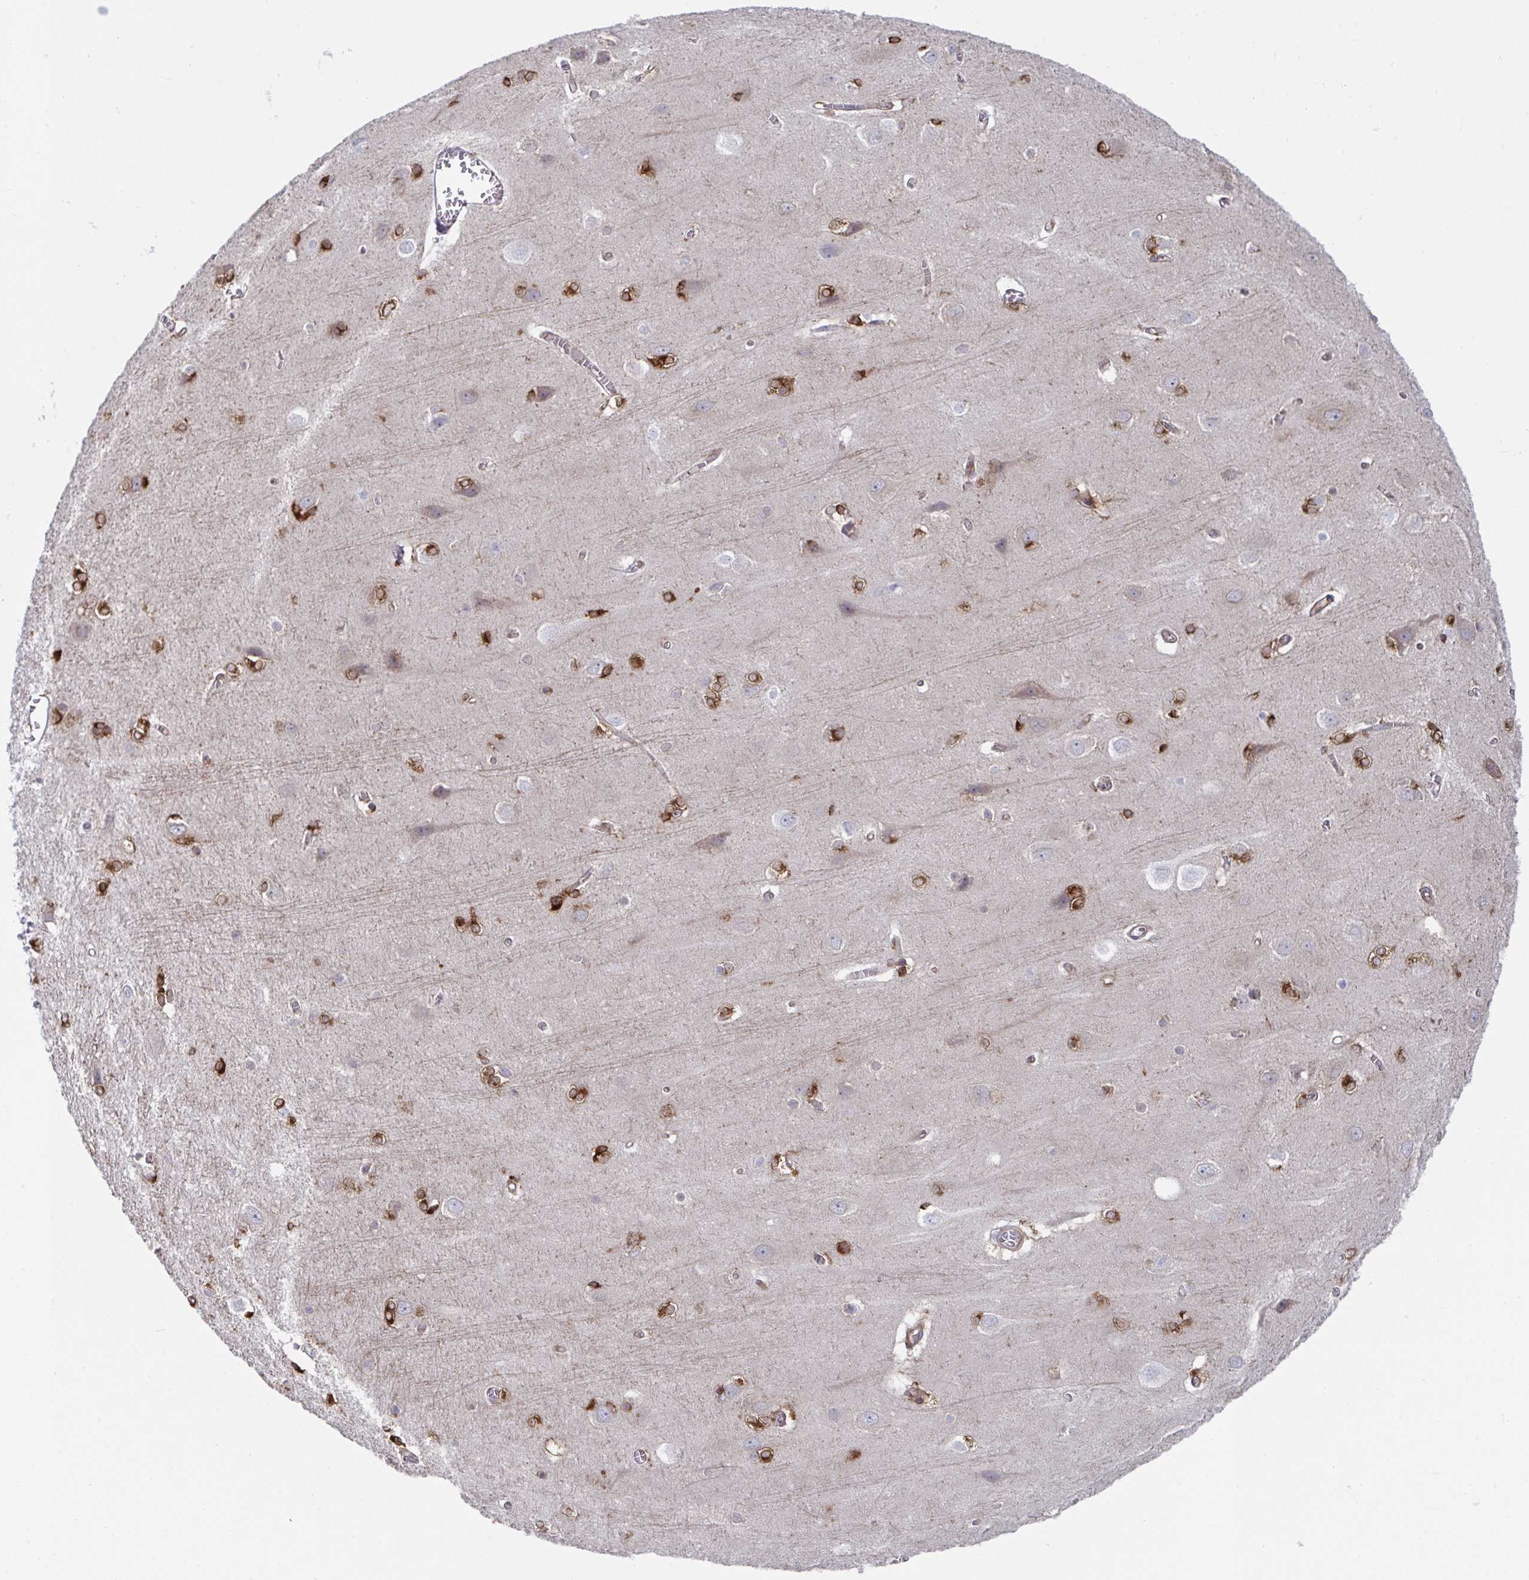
{"staining": {"intensity": "moderate", "quantity": "25%-75%", "location": "cytoplasmic/membranous"}, "tissue": "cerebral cortex", "cell_type": "Endothelial cells", "image_type": "normal", "snomed": [{"axis": "morphology", "description": "Normal tissue, NOS"}, {"axis": "topography", "description": "Cerebral cortex"}], "caption": "A high-resolution photomicrograph shows IHC staining of benign cerebral cortex, which displays moderate cytoplasmic/membranous positivity in about 25%-75% of endothelial cells.", "gene": "WNK1", "patient": {"sex": "male", "age": 37}}